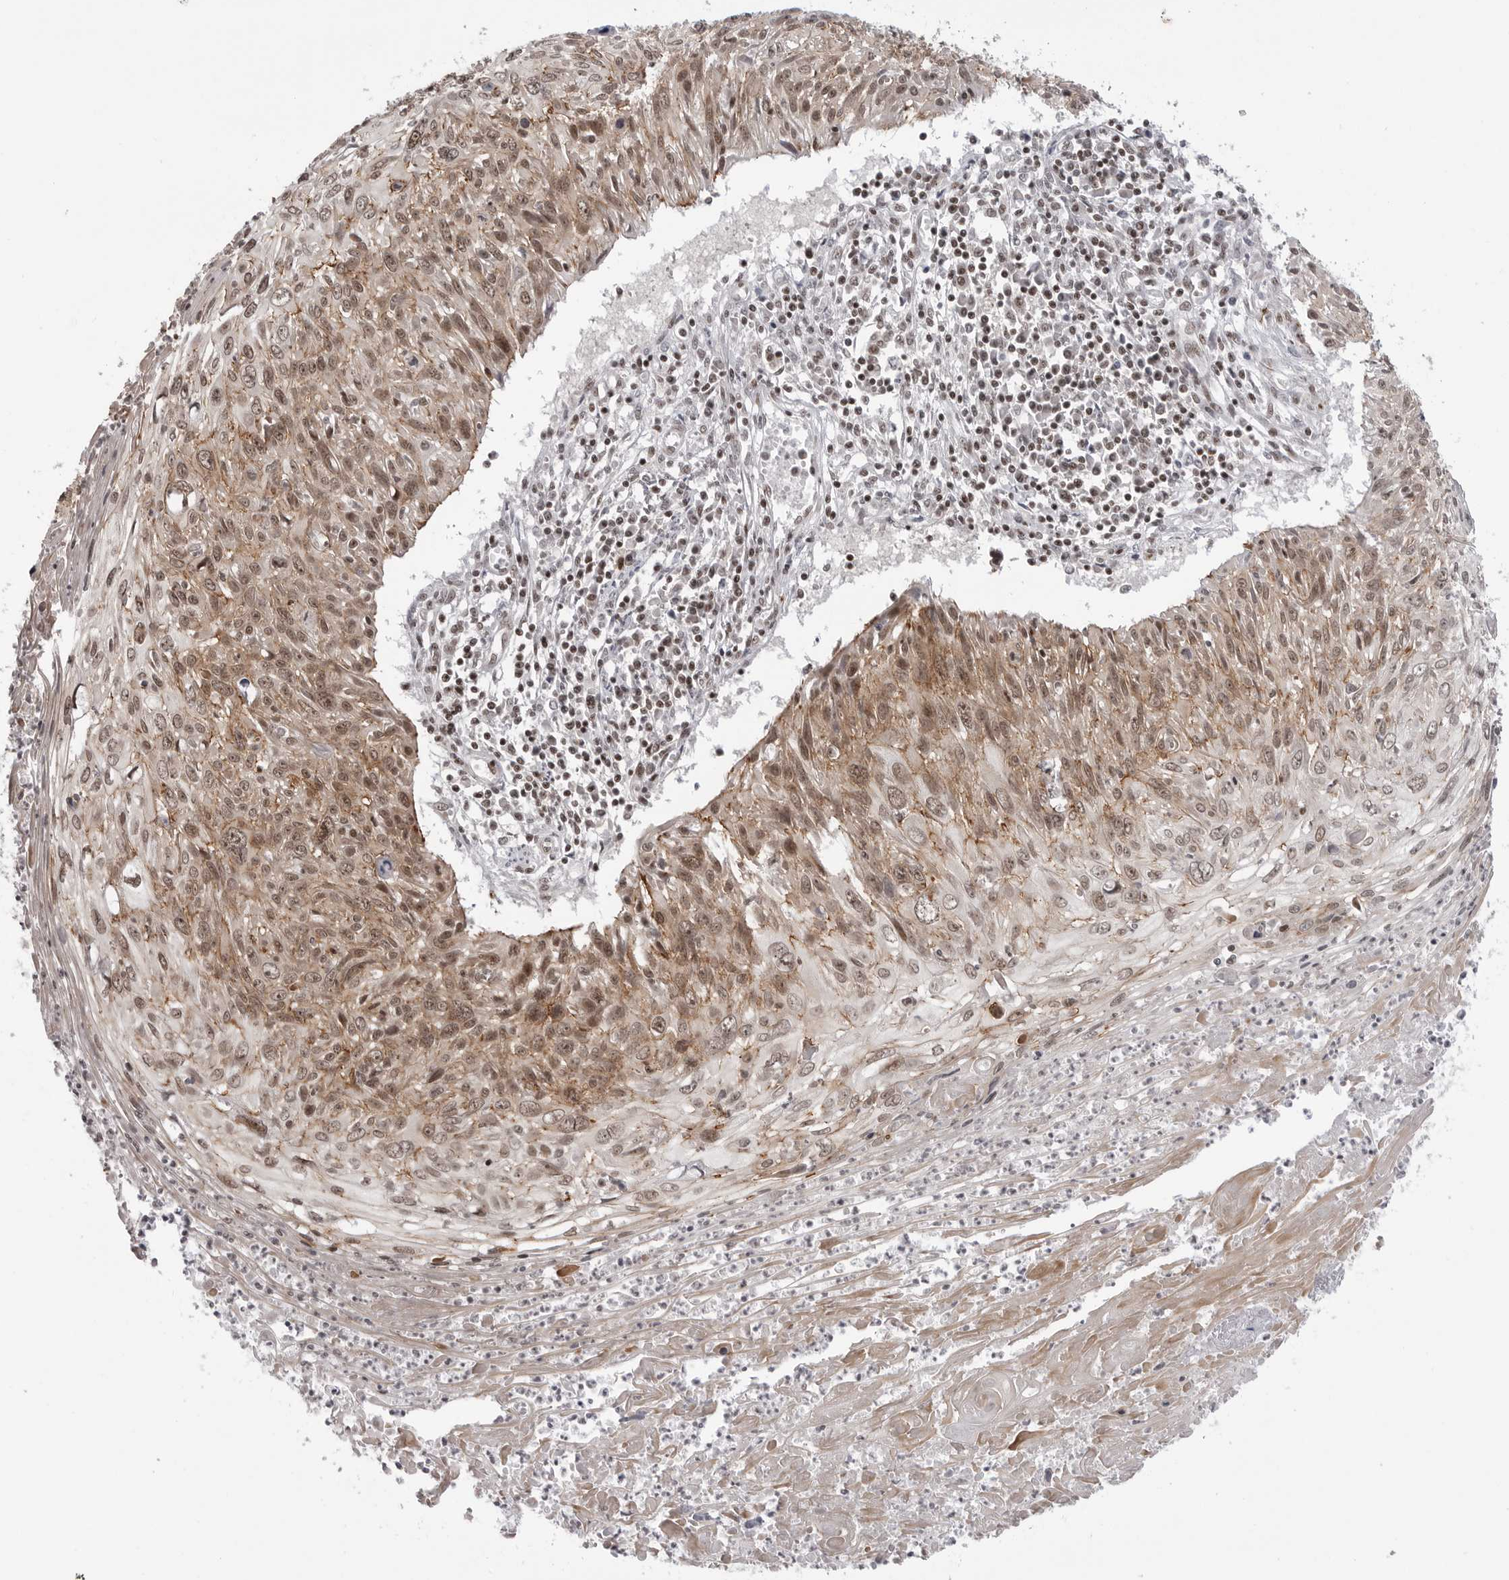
{"staining": {"intensity": "moderate", "quantity": ">75%", "location": "cytoplasmic/membranous,nuclear"}, "tissue": "cervical cancer", "cell_type": "Tumor cells", "image_type": "cancer", "snomed": [{"axis": "morphology", "description": "Squamous cell carcinoma, NOS"}, {"axis": "topography", "description": "Cervix"}], "caption": "High-power microscopy captured an IHC histopathology image of squamous cell carcinoma (cervical), revealing moderate cytoplasmic/membranous and nuclear positivity in approximately >75% of tumor cells. (brown staining indicates protein expression, while blue staining denotes nuclei).", "gene": "TRIM66", "patient": {"sex": "female", "age": 51}}